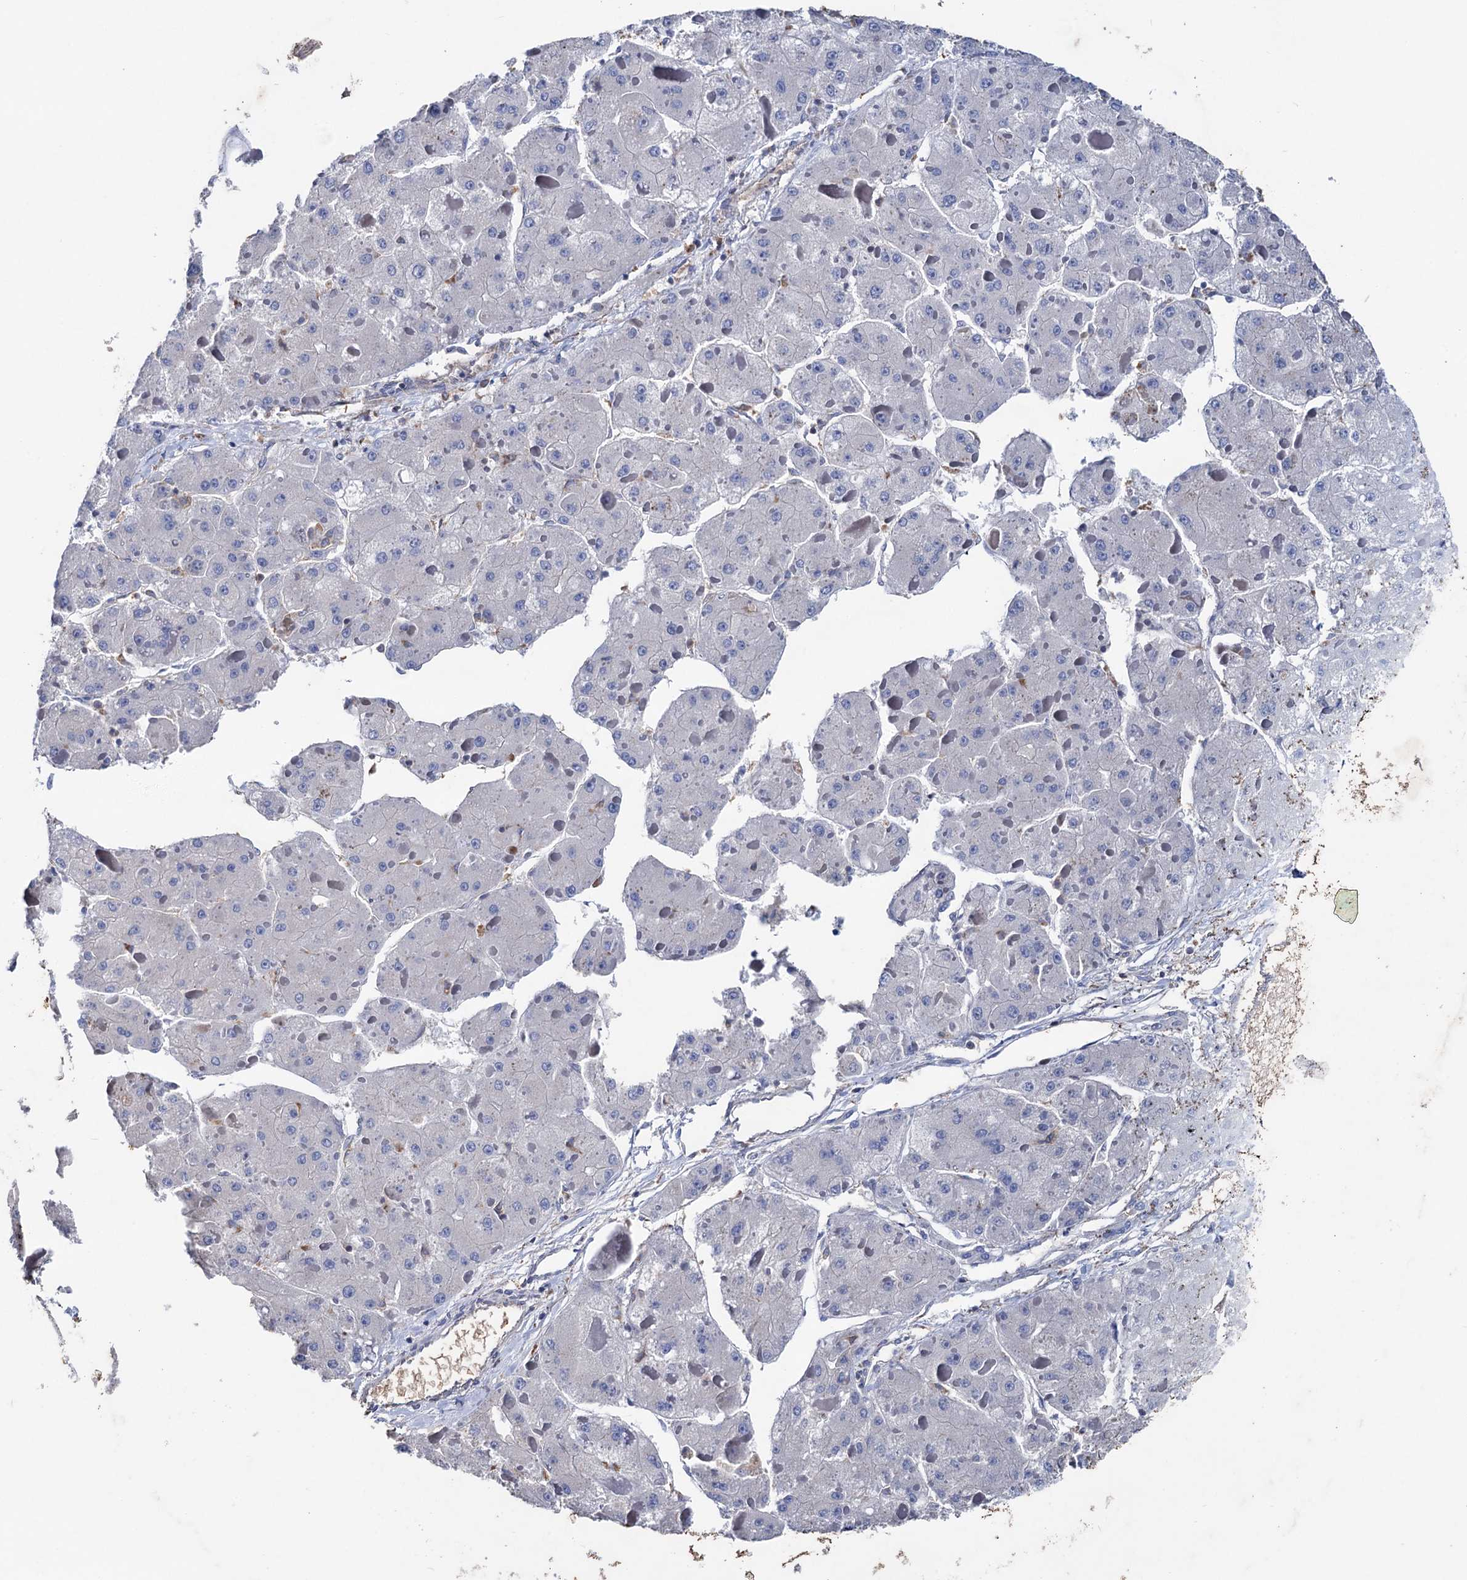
{"staining": {"intensity": "negative", "quantity": "none", "location": "none"}, "tissue": "liver cancer", "cell_type": "Tumor cells", "image_type": "cancer", "snomed": [{"axis": "morphology", "description": "Carcinoma, Hepatocellular, NOS"}, {"axis": "topography", "description": "Liver"}], "caption": "Tumor cells are negative for brown protein staining in liver hepatocellular carcinoma.", "gene": "STING1", "patient": {"sex": "female", "age": 73}}